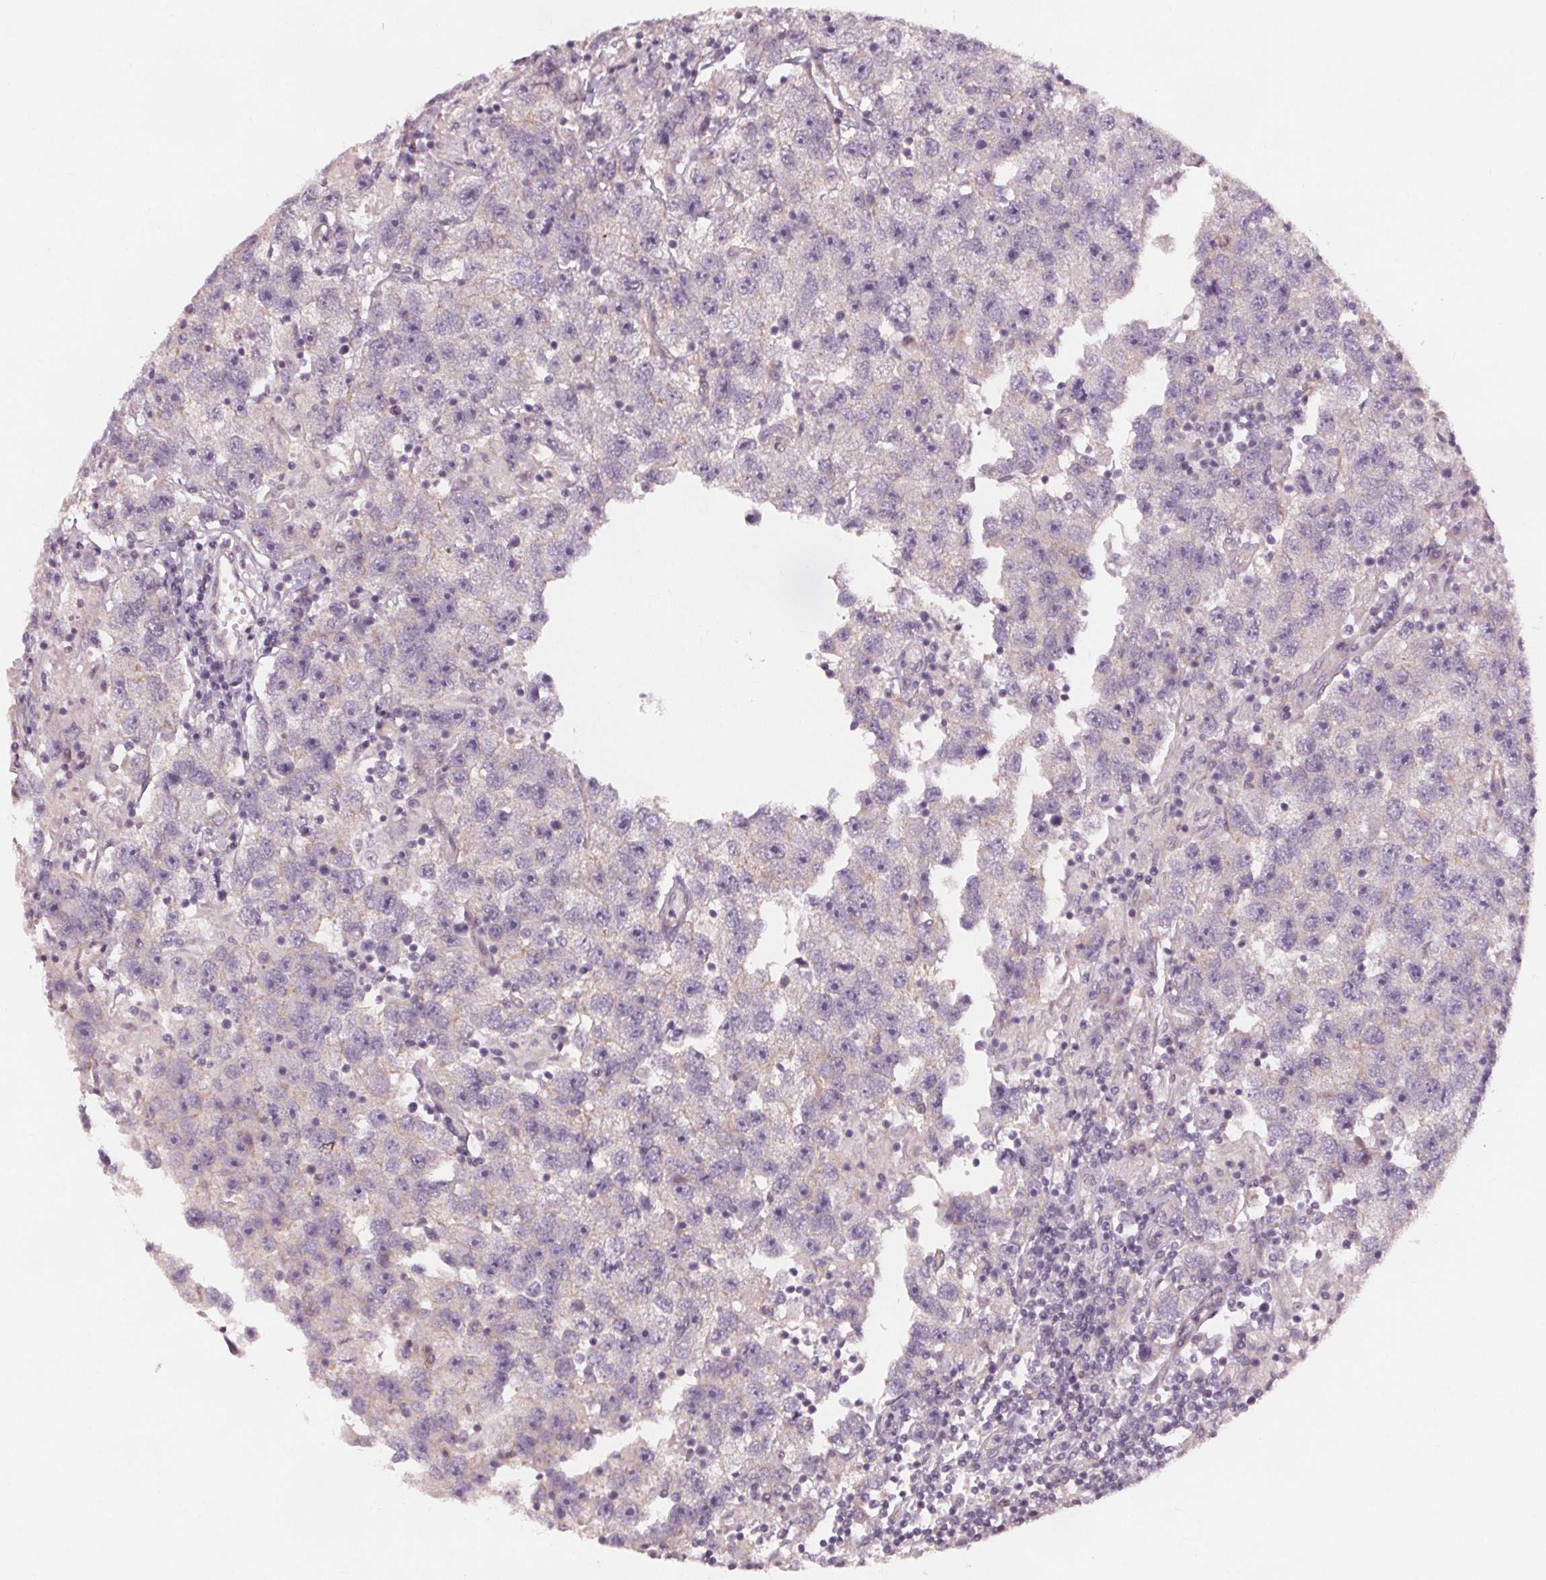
{"staining": {"intensity": "negative", "quantity": "none", "location": "none"}, "tissue": "testis cancer", "cell_type": "Tumor cells", "image_type": "cancer", "snomed": [{"axis": "morphology", "description": "Seminoma, NOS"}, {"axis": "topography", "description": "Testis"}], "caption": "Histopathology image shows no significant protein expression in tumor cells of seminoma (testis).", "gene": "VNN1", "patient": {"sex": "male", "age": 26}}